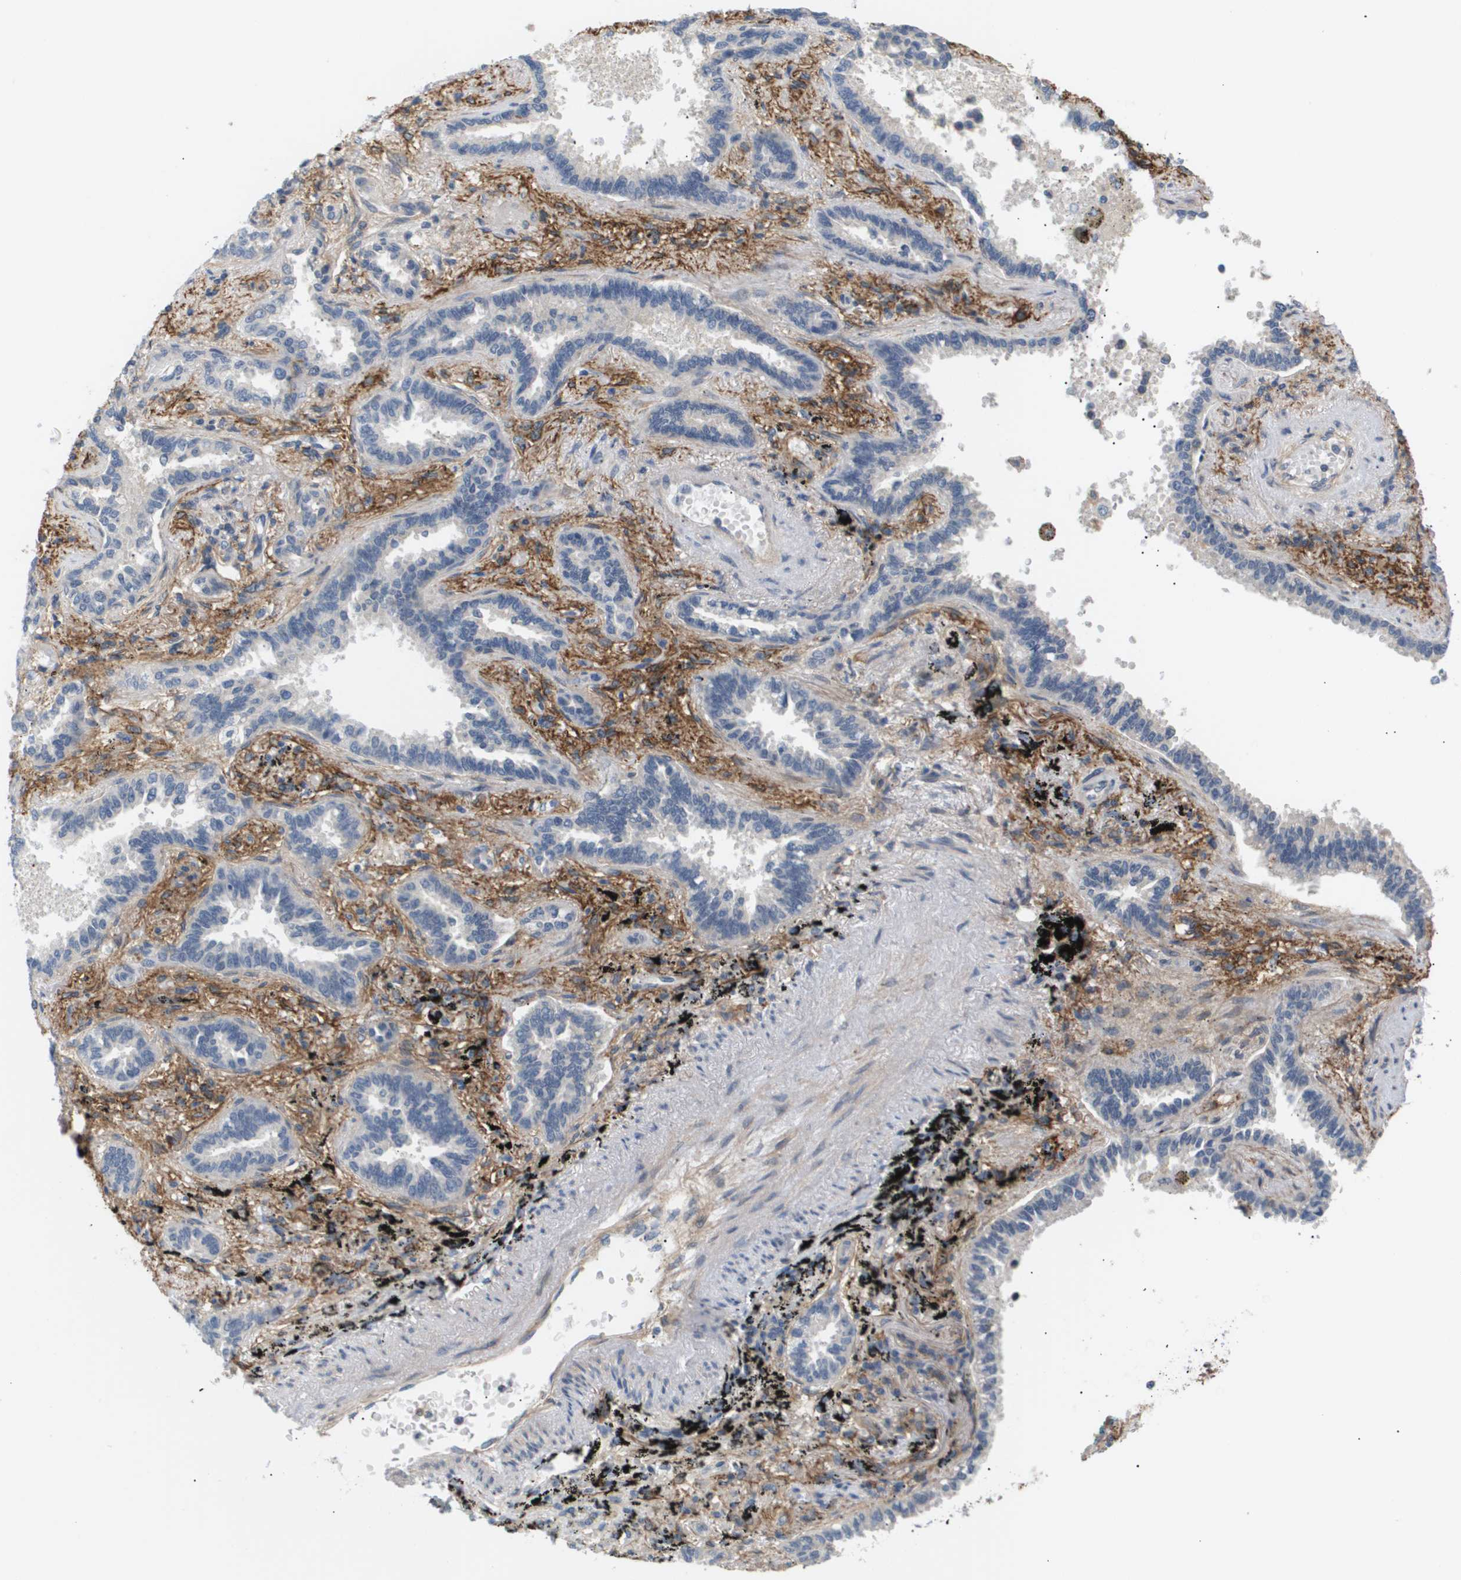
{"staining": {"intensity": "negative", "quantity": "none", "location": "none"}, "tissue": "lung cancer", "cell_type": "Tumor cells", "image_type": "cancer", "snomed": [{"axis": "morphology", "description": "Normal tissue, NOS"}, {"axis": "morphology", "description": "Adenocarcinoma, NOS"}, {"axis": "topography", "description": "Lung"}], "caption": "IHC of human lung cancer (adenocarcinoma) displays no positivity in tumor cells.", "gene": "CORO2B", "patient": {"sex": "male", "age": 59}}